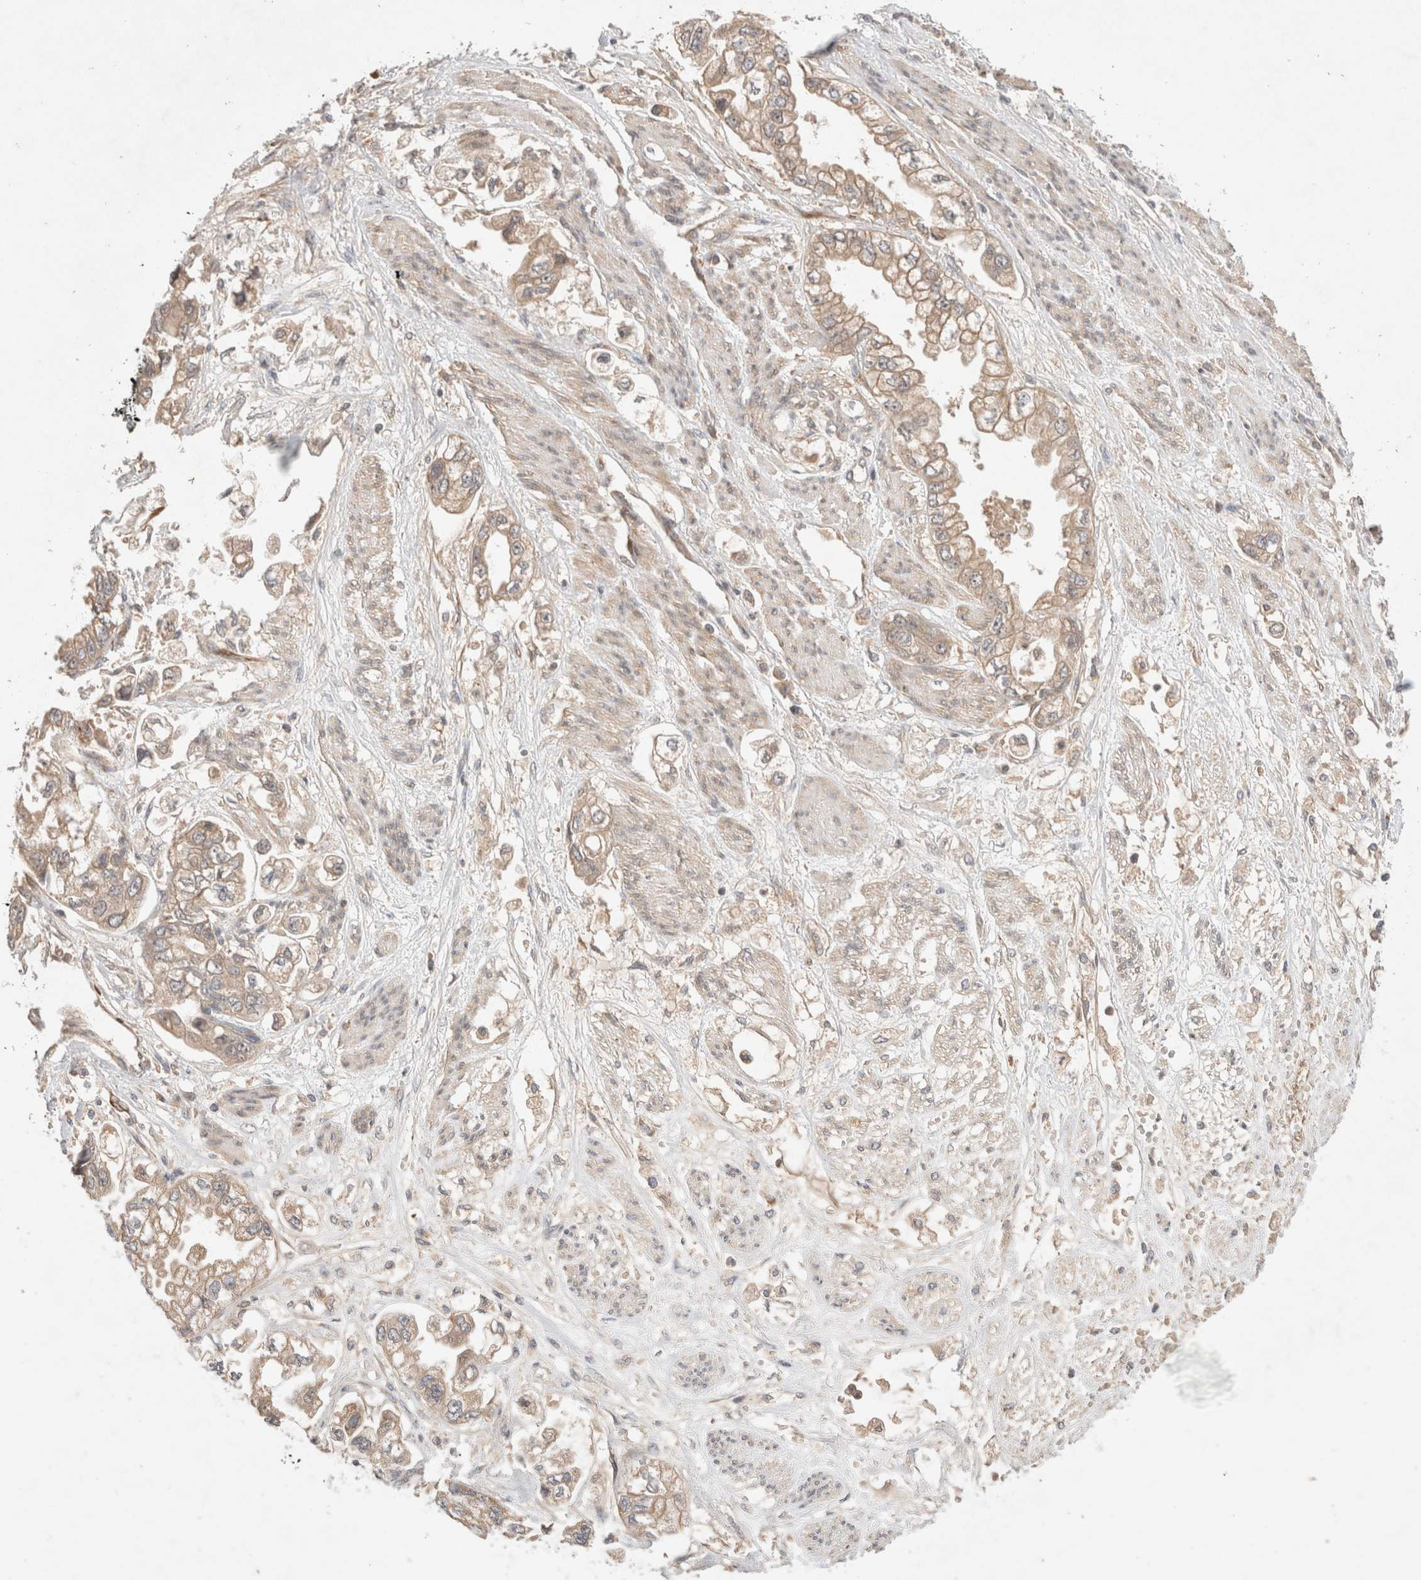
{"staining": {"intensity": "weak", "quantity": ">75%", "location": "cytoplasmic/membranous"}, "tissue": "stomach cancer", "cell_type": "Tumor cells", "image_type": "cancer", "snomed": [{"axis": "morphology", "description": "Adenocarcinoma, NOS"}, {"axis": "topography", "description": "Stomach"}], "caption": "Weak cytoplasmic/membranous protein expression is present in about >75% of tumor cells in adenocarcinoma (stomach).", "gene": "KLHL20", "patient": {"sex": "male", "age": 62}}